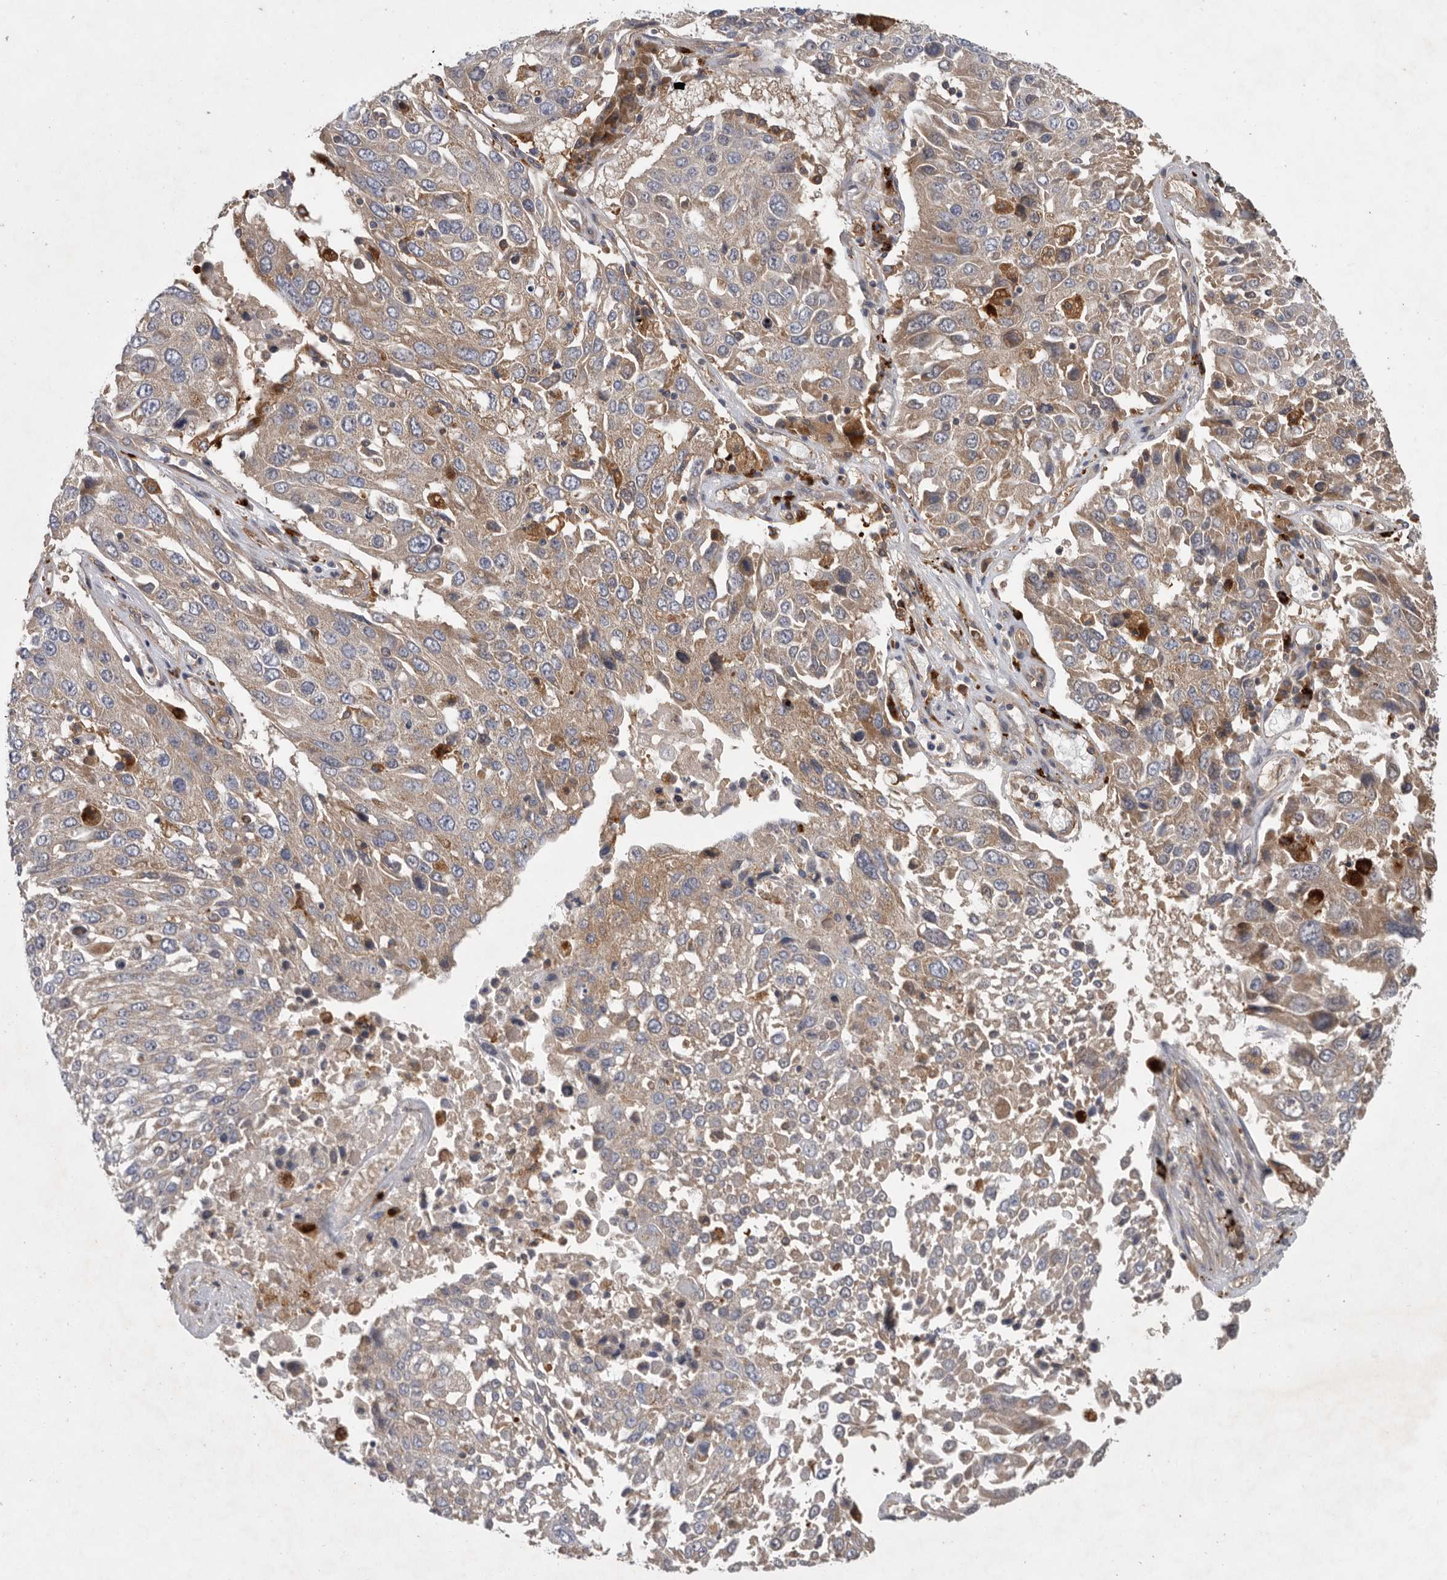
{"staining": {"intensity": "weak", "quantity": "25%-75%", "location": "cytoplasmic/membranous"}, "tissue": "lung cancer", "cell_type": "Tumor cells", "image_type": "cancer", "snomed": [{"axis": "morphology", "description": "Squamous cell carcinoma, NOS"}, {"axis": "topography", "description": "Lung"}], "caption": "Tumor cells display low levels of weak cytoplasmic/membranous expression in about 25%-75% of cells in human lung squamous cell carcinoma.", "gene": "C1orf109", "patient": {"sex": "male", "age": 65}}